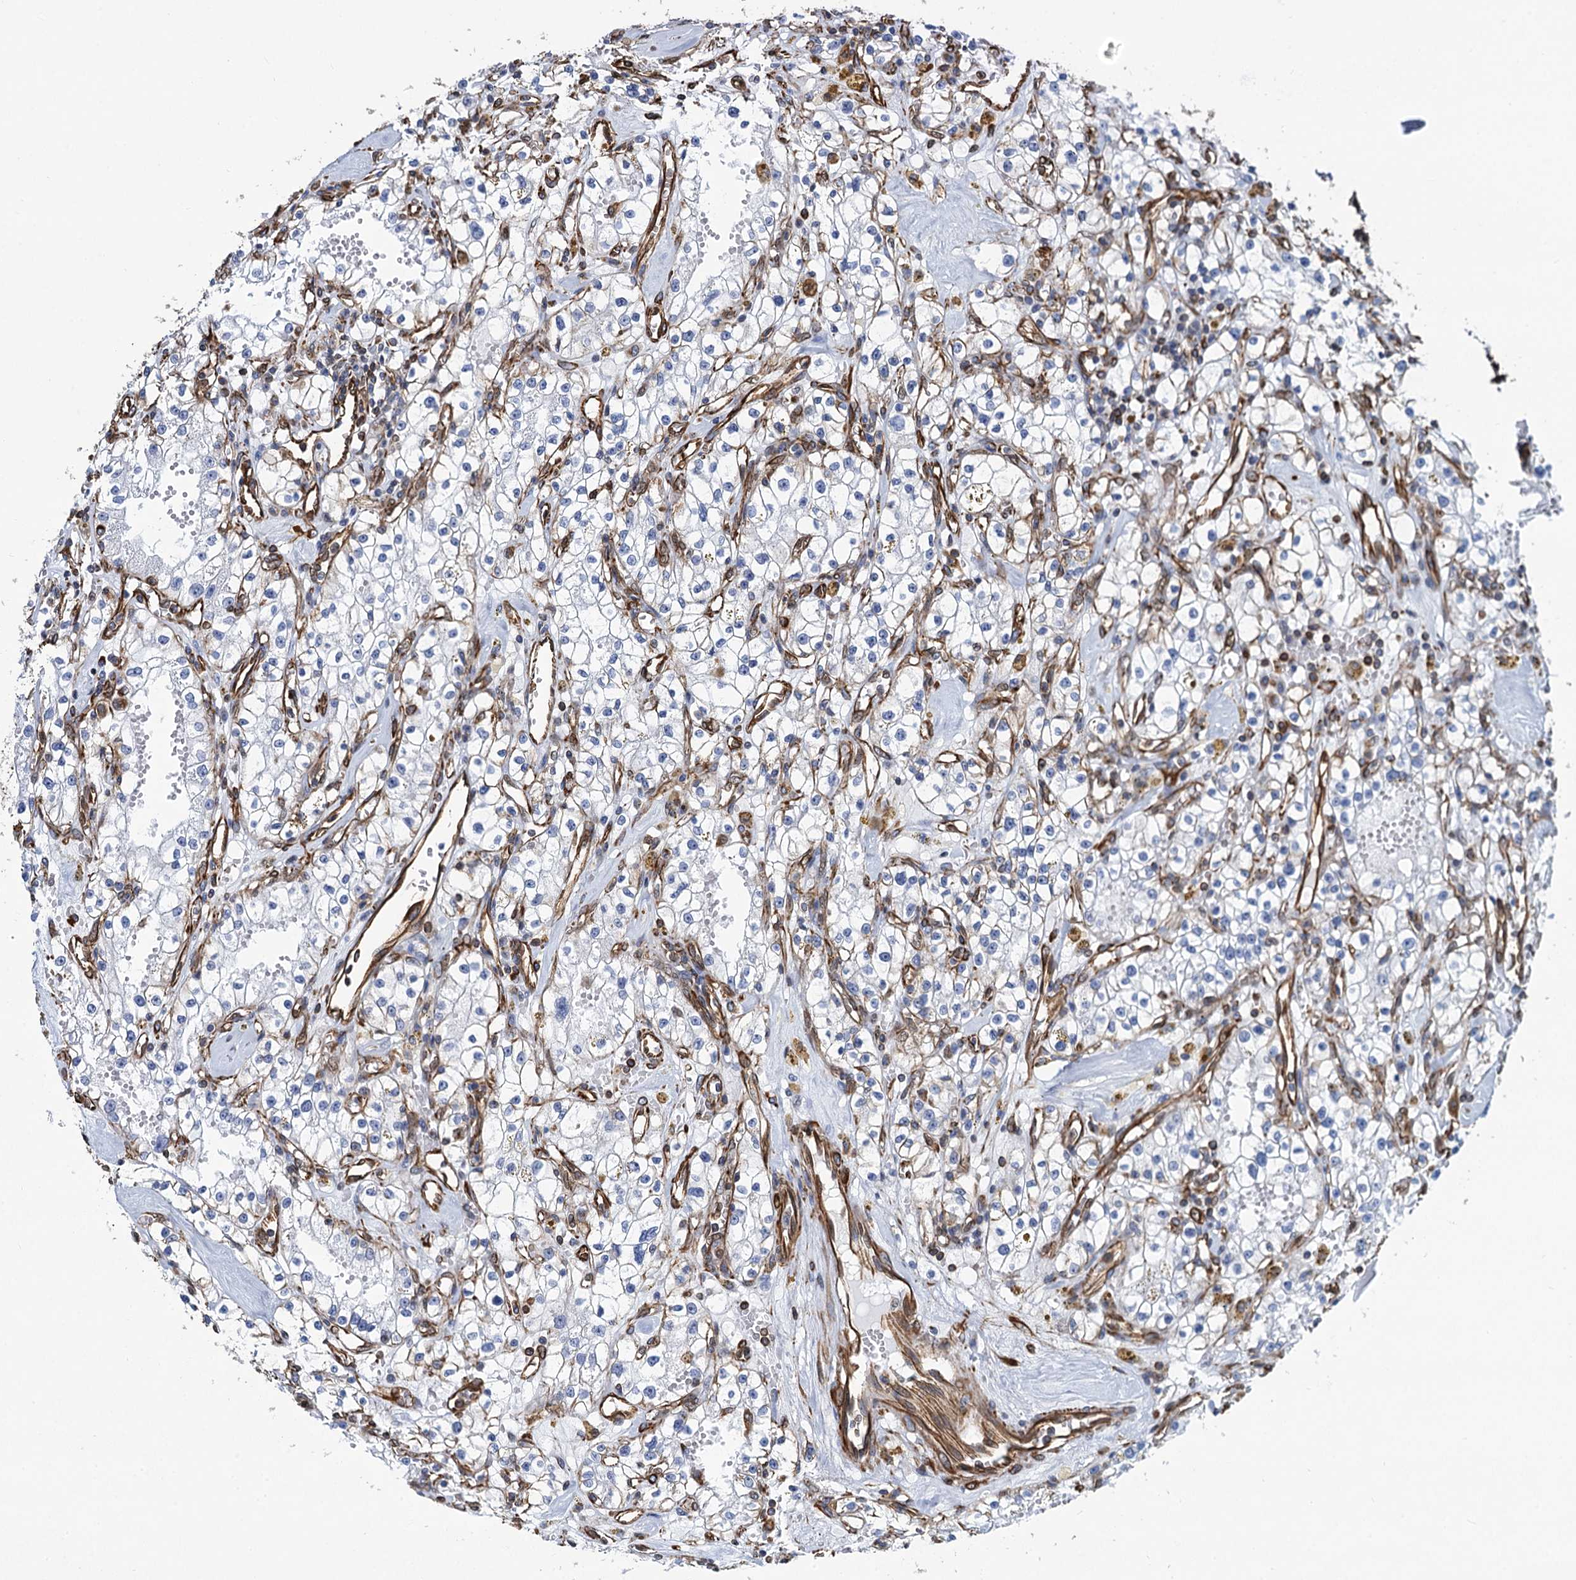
{"staining": {"intensity": "negative", "quantity": "none", "location": "none"}, "tissue": "renal cancer", "cell_type": "Tumor cells", "image_type": "cancer", "snomed": [{"axis": "morphology", "description": "Adenocarcinoma, NOS"}, {"axis": "topography", "description": "Kidney"}], "caption": "The image displays no significant positivity in tumor cells of renal adenocarcinoma.", "gene": "PGM2", "patient": {"sex": "male", "age": 56}}